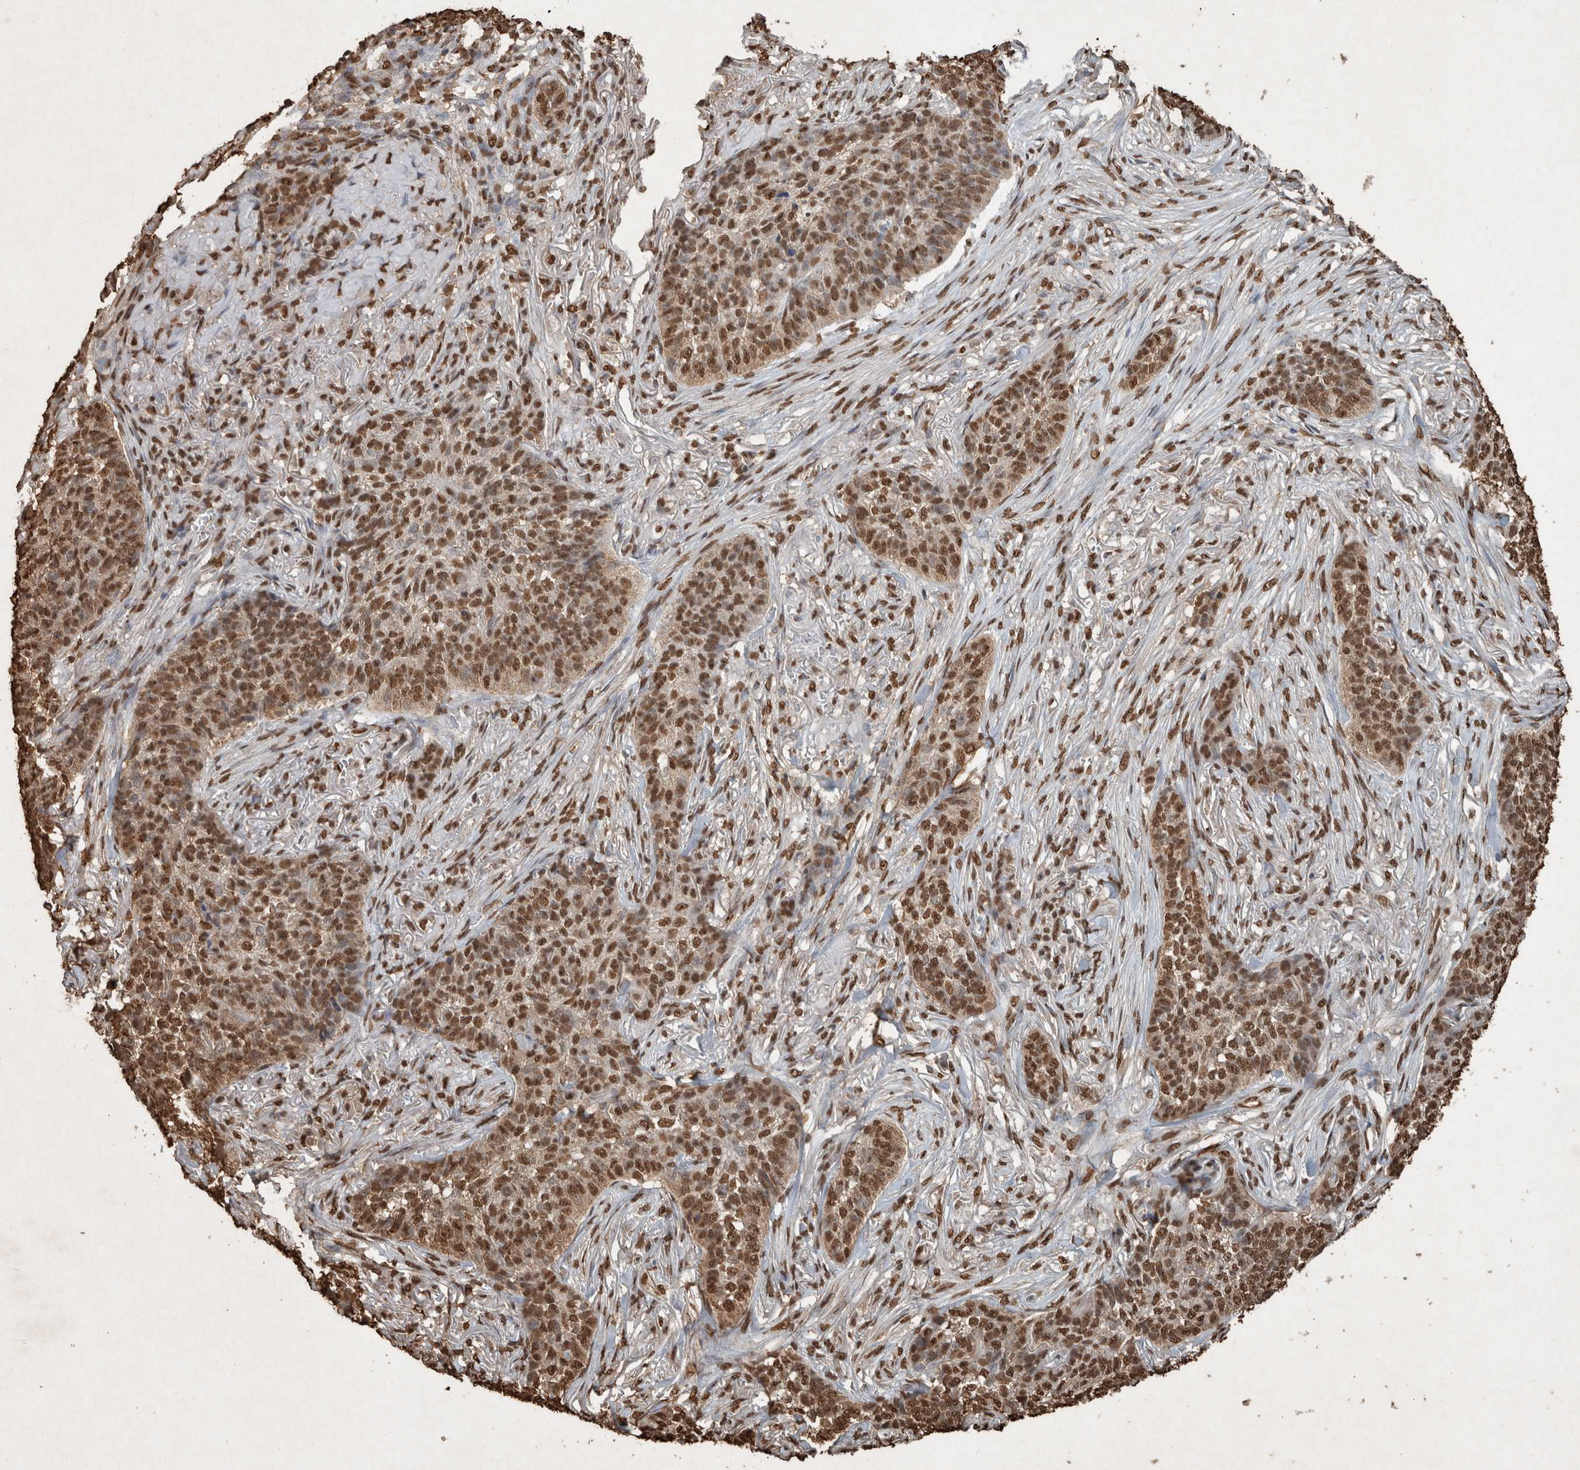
{"staining": {"intensity": "strong", "quantity": ">75%", "location": "nuclear"}, "tissue": "skin cancer", "cell_type": "Tumor cells", "image_type": "cancer", "snomed": [{"axis": "morphology", "description": "Basal cell carcinoma"}, {"axis": "topography", "description": "Skin"}], "caption": "A high-resolution histopathology image shows immunohistochemistry (IHC) staining of basal cell carcinoma (skin), which exhibits strong nuclear staining in about >75% of tumor cells.", "gene": "FSTL3", "patient": {"sex": "male", "age": 85}}